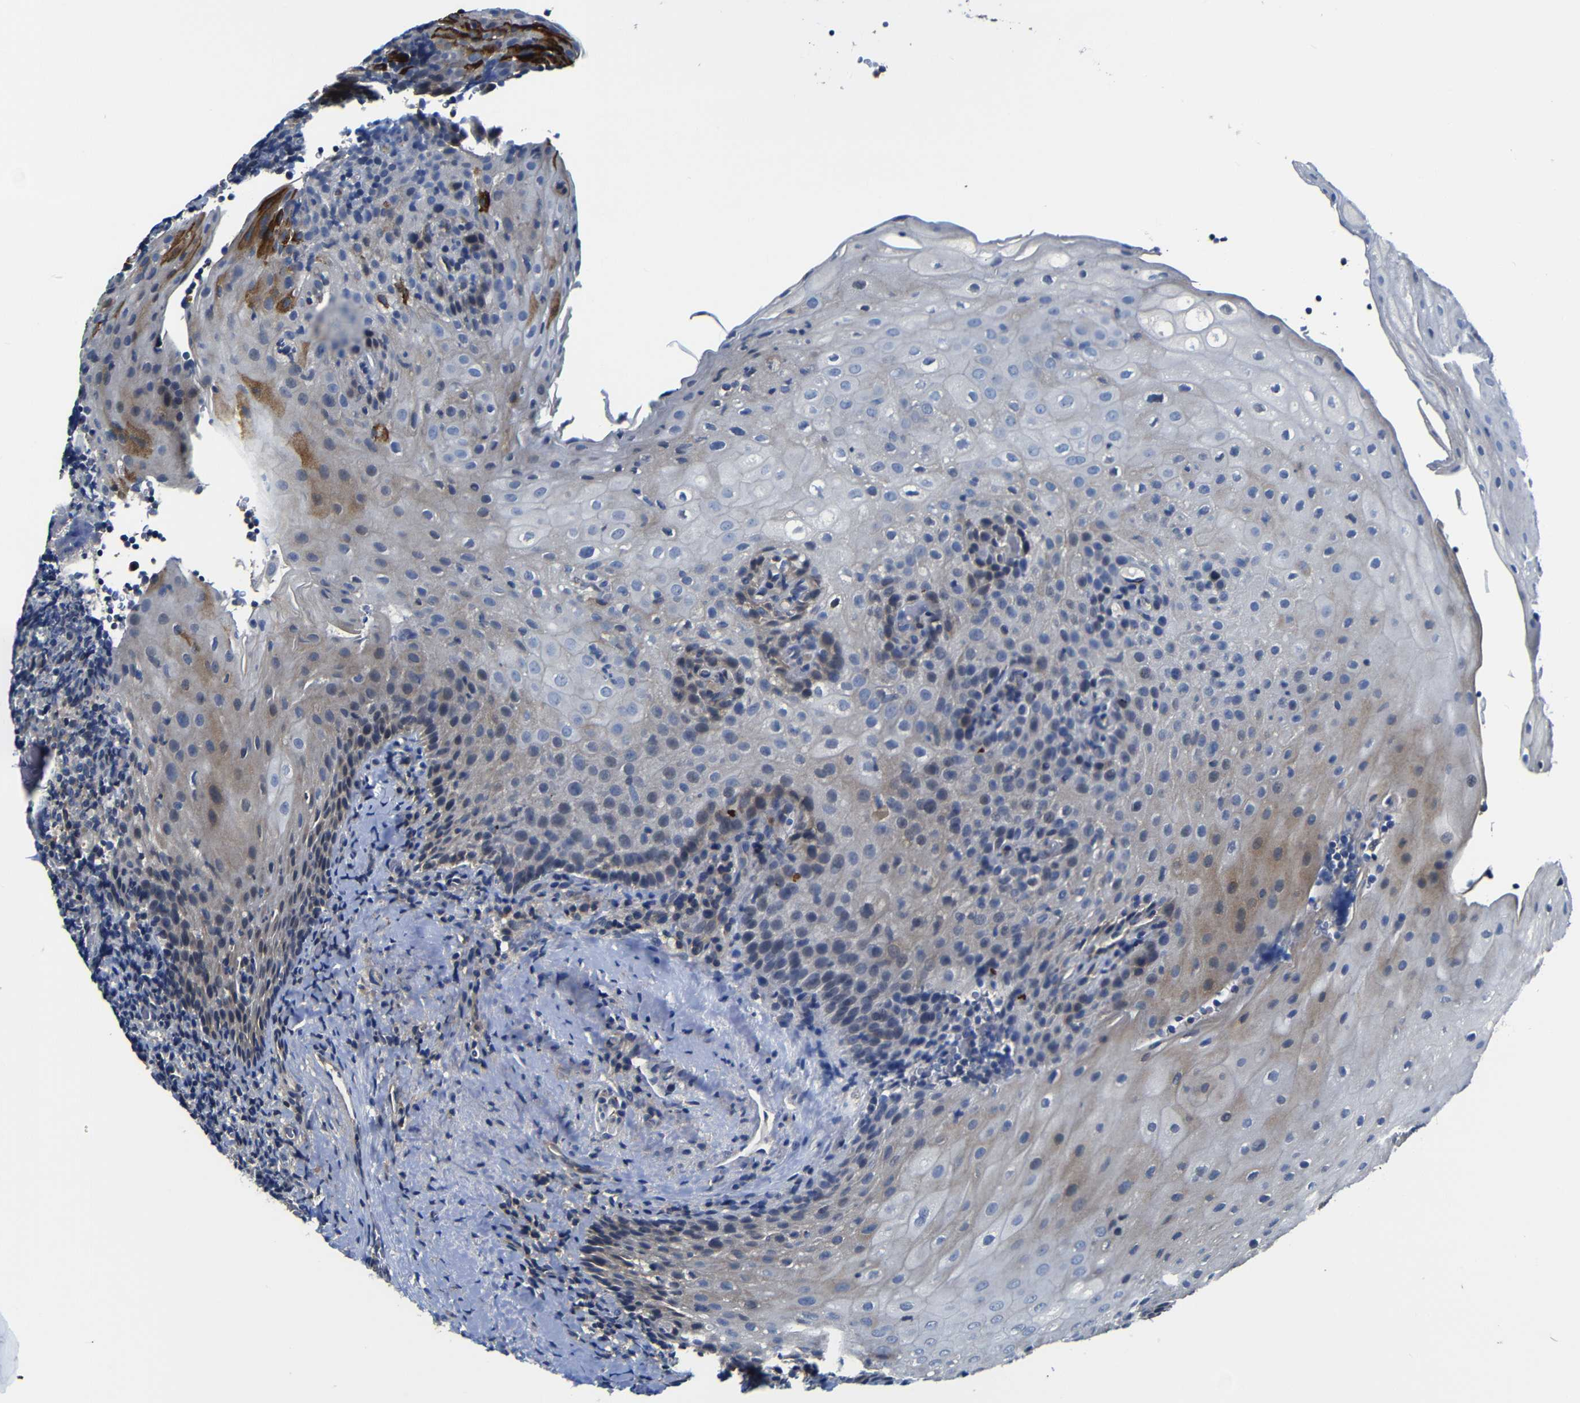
{"staining": {"intensity": "weak", "quantity": "<25%", "location": "cytoplasmic/membranous"}, "tissue": "tonsil", "cell_type": "Germinal center cells", "image_type": "normal", "snomed": [{"axis": "morphology", "description": "Normal tissue, NOS"}, {"axis": "topography", "description": "Tonsil"}], "caption": "Image shows no protein expression in germinal center cells of benign tonsil.", "gene": "AFDN", "patient": {"sex": "male", "age": 37}}